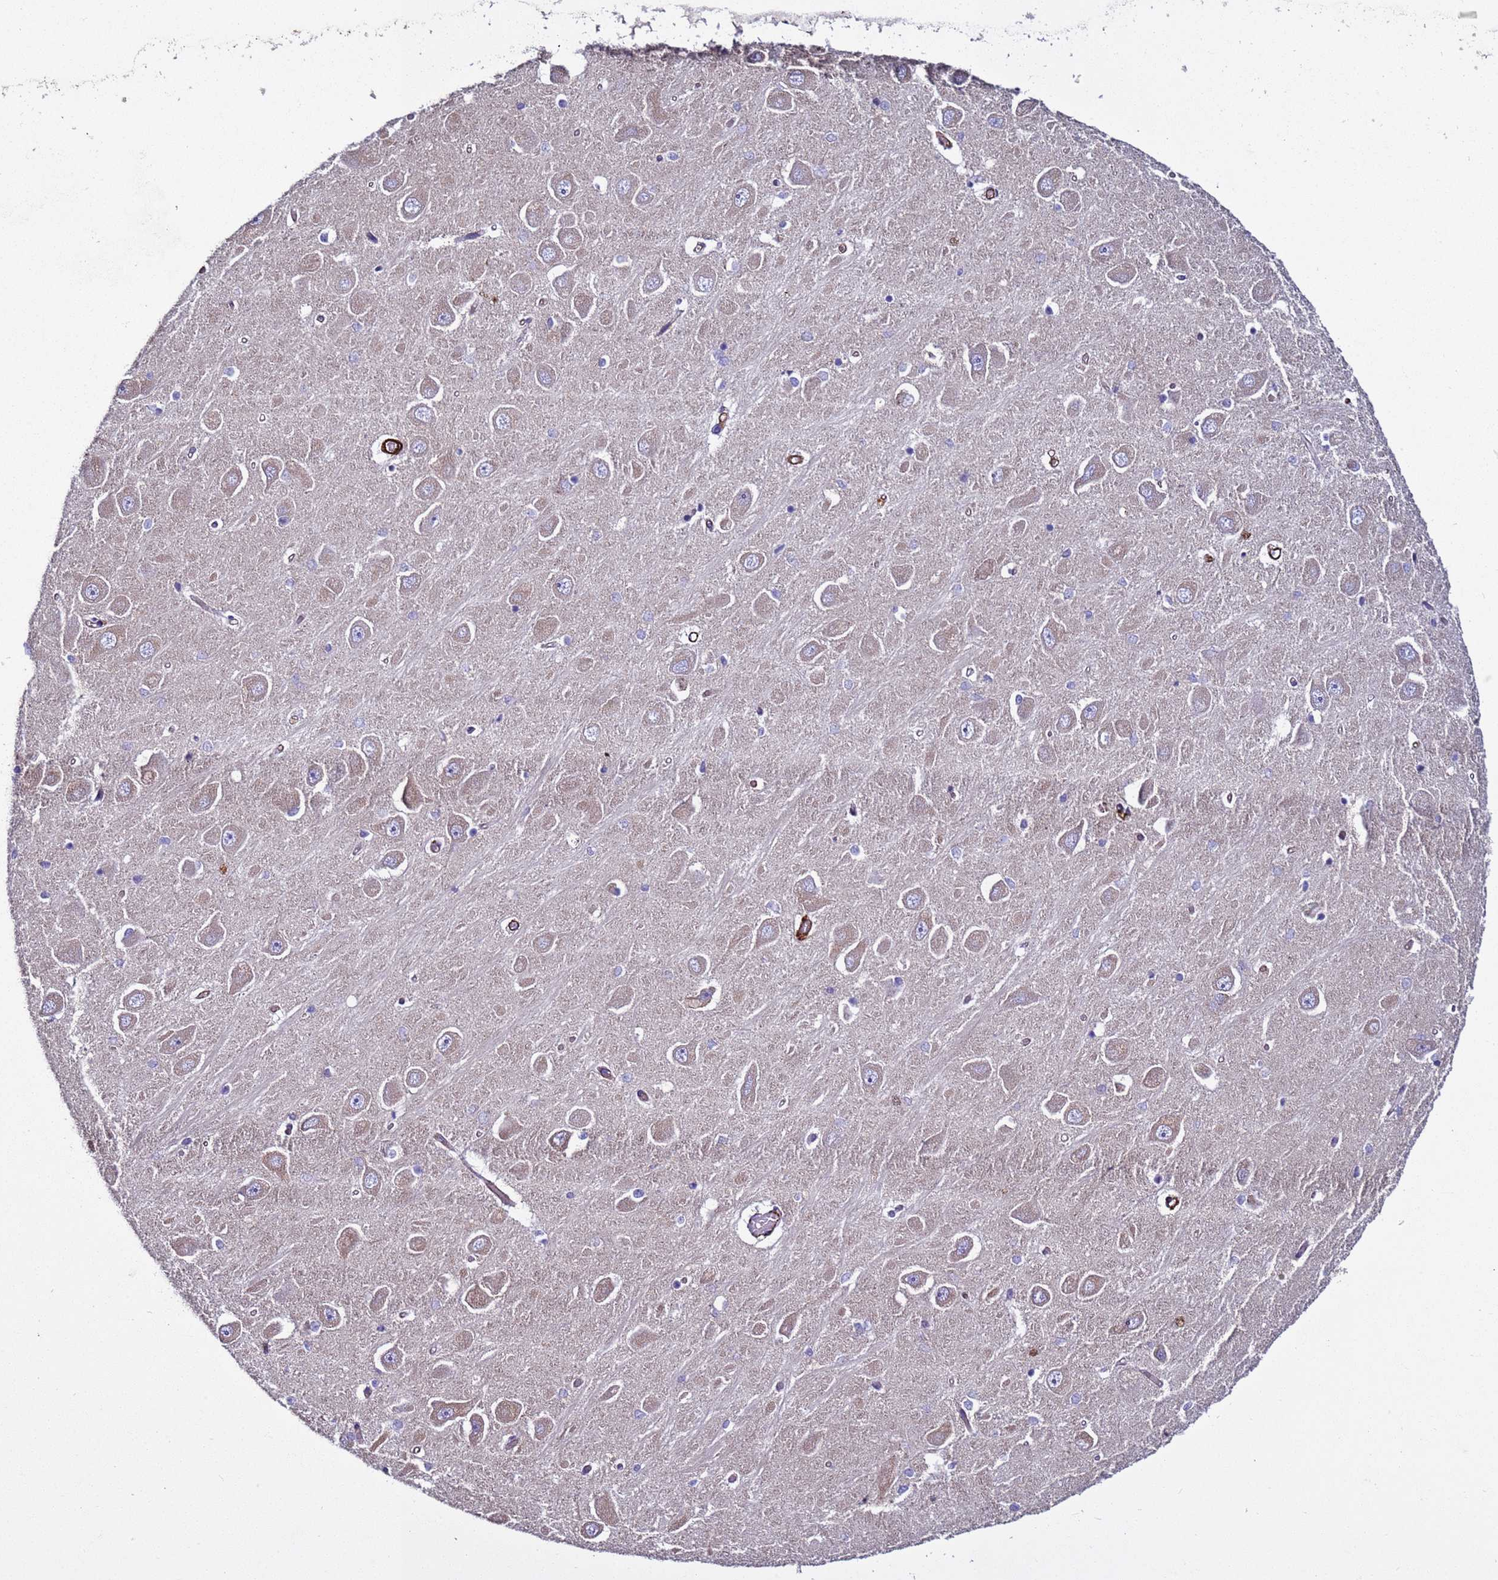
{"staining": {"intensity": "weak", "quantity": "<25%", "location": "cytoplasmic/membranous"}, "tissue": "hippocampus", "cell_type": "Glial cells", "image_type": "normal", "snomed": [{"axis": "morphology", "description": "Normal tissue, NOS"}, {"axis": "topography", "description": "Hippocampus"}], "caption": "Immunohistochemistry histopathology image of normal hippocampus: hippocampus stained with DAB displays no significant protein expression in glial cells. (Brightfield microscopy of DAB (3,3'-diaminobenzidine) IHC at high magnification).", "gene": "RABL2A", "patient": {"sex": "male", "age": 45}}